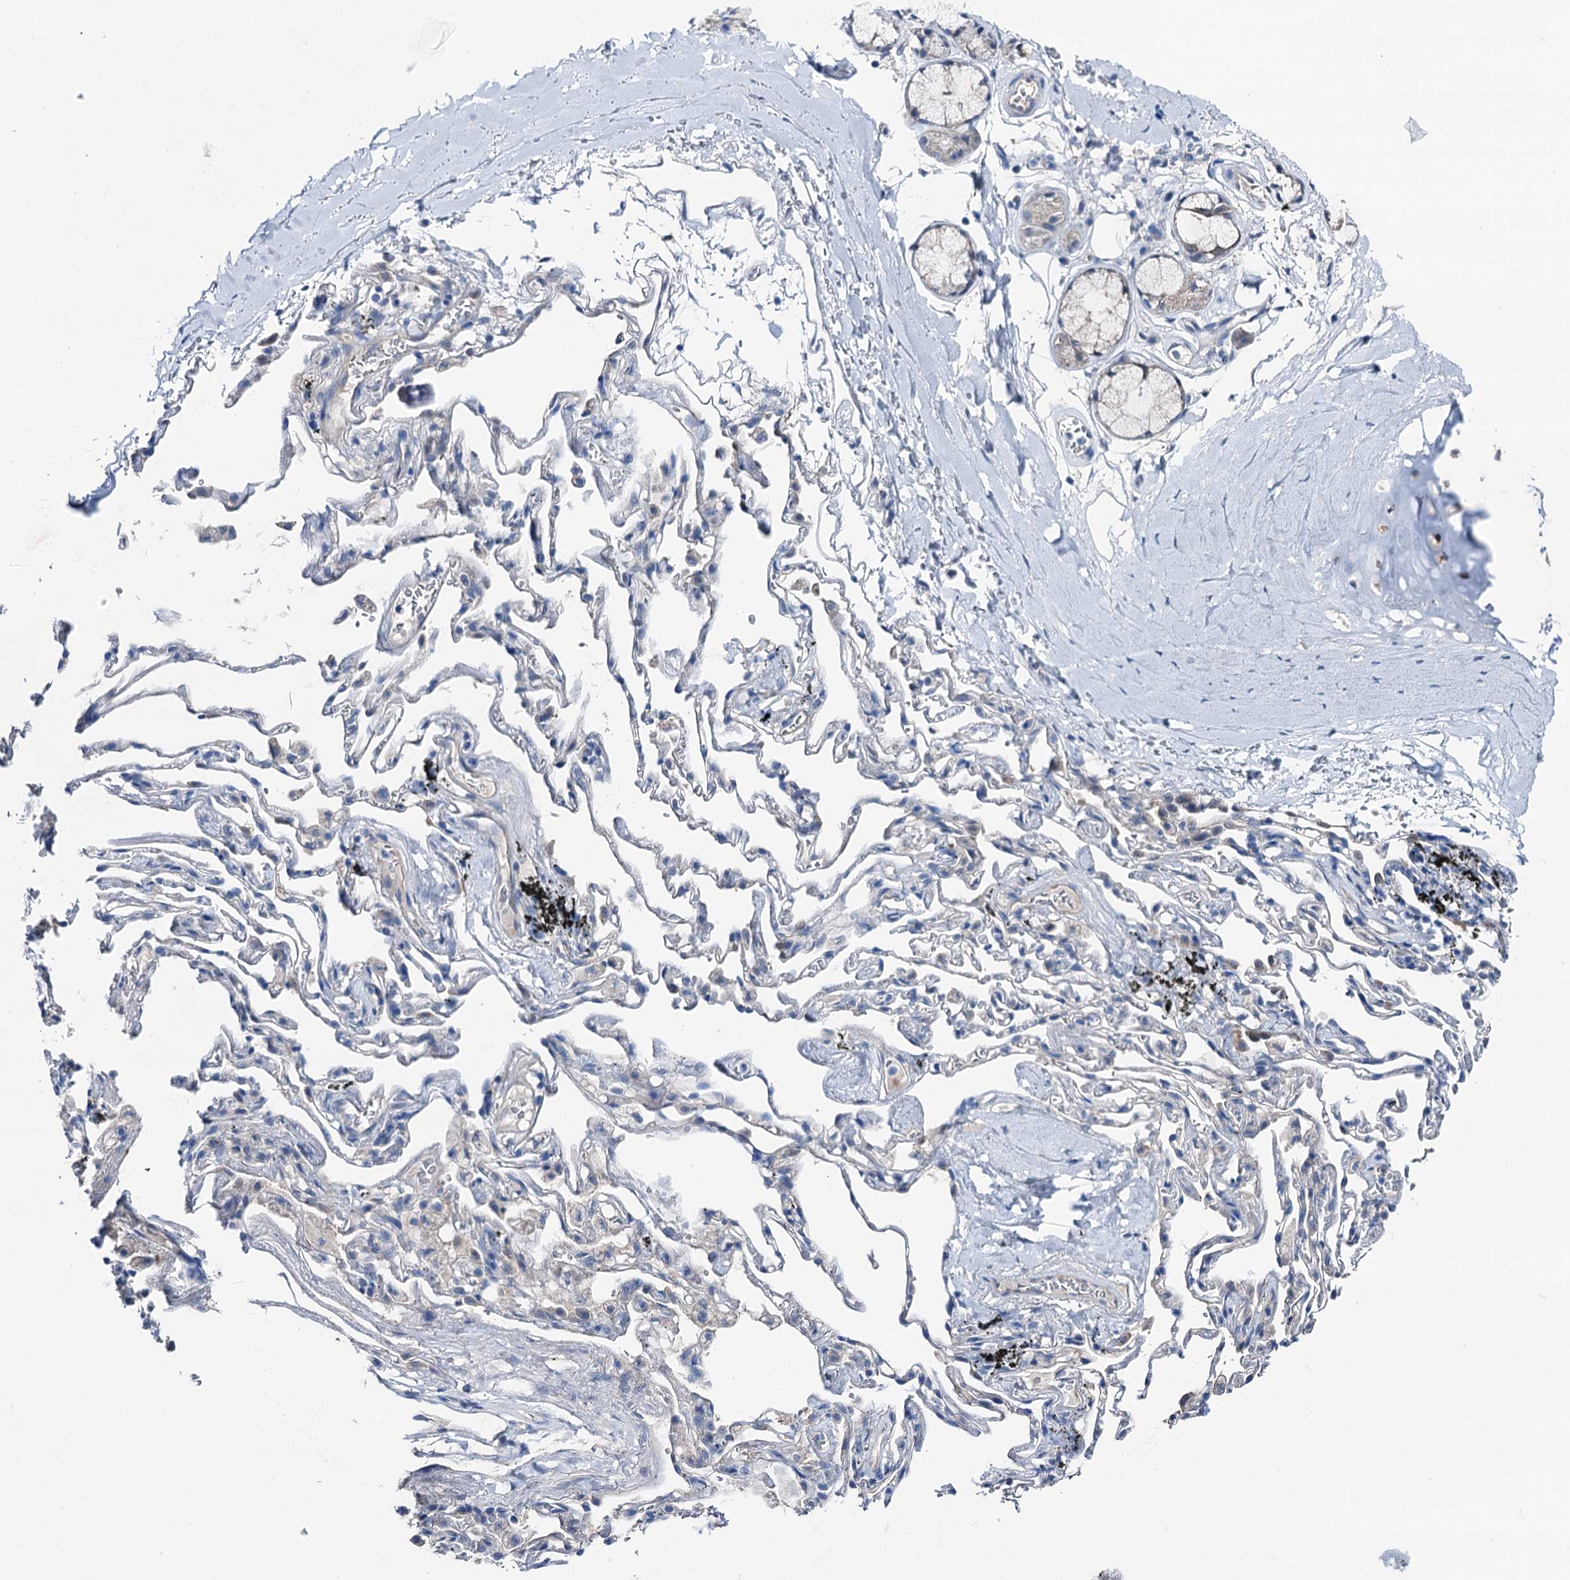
{"staining": {"intensity": "negative", "quantity": "none", "location": "none"}, "tissue": "adipose tissue", "cell_type": "Adipocytes", "image_type": "normal", "snomed": [{"axis": "morphology", "description": "Normal tissue, NOS"}, {"axis": "topography", "description": "Lymph node"}, {"axis": "topography", "description": "Bronchus"}], "caption": "Image shows no protein positivity in adipocytes of normal adipose tissue.", "gene": "SHROOM1", "patient": {"sex": "male", "age": 63}}